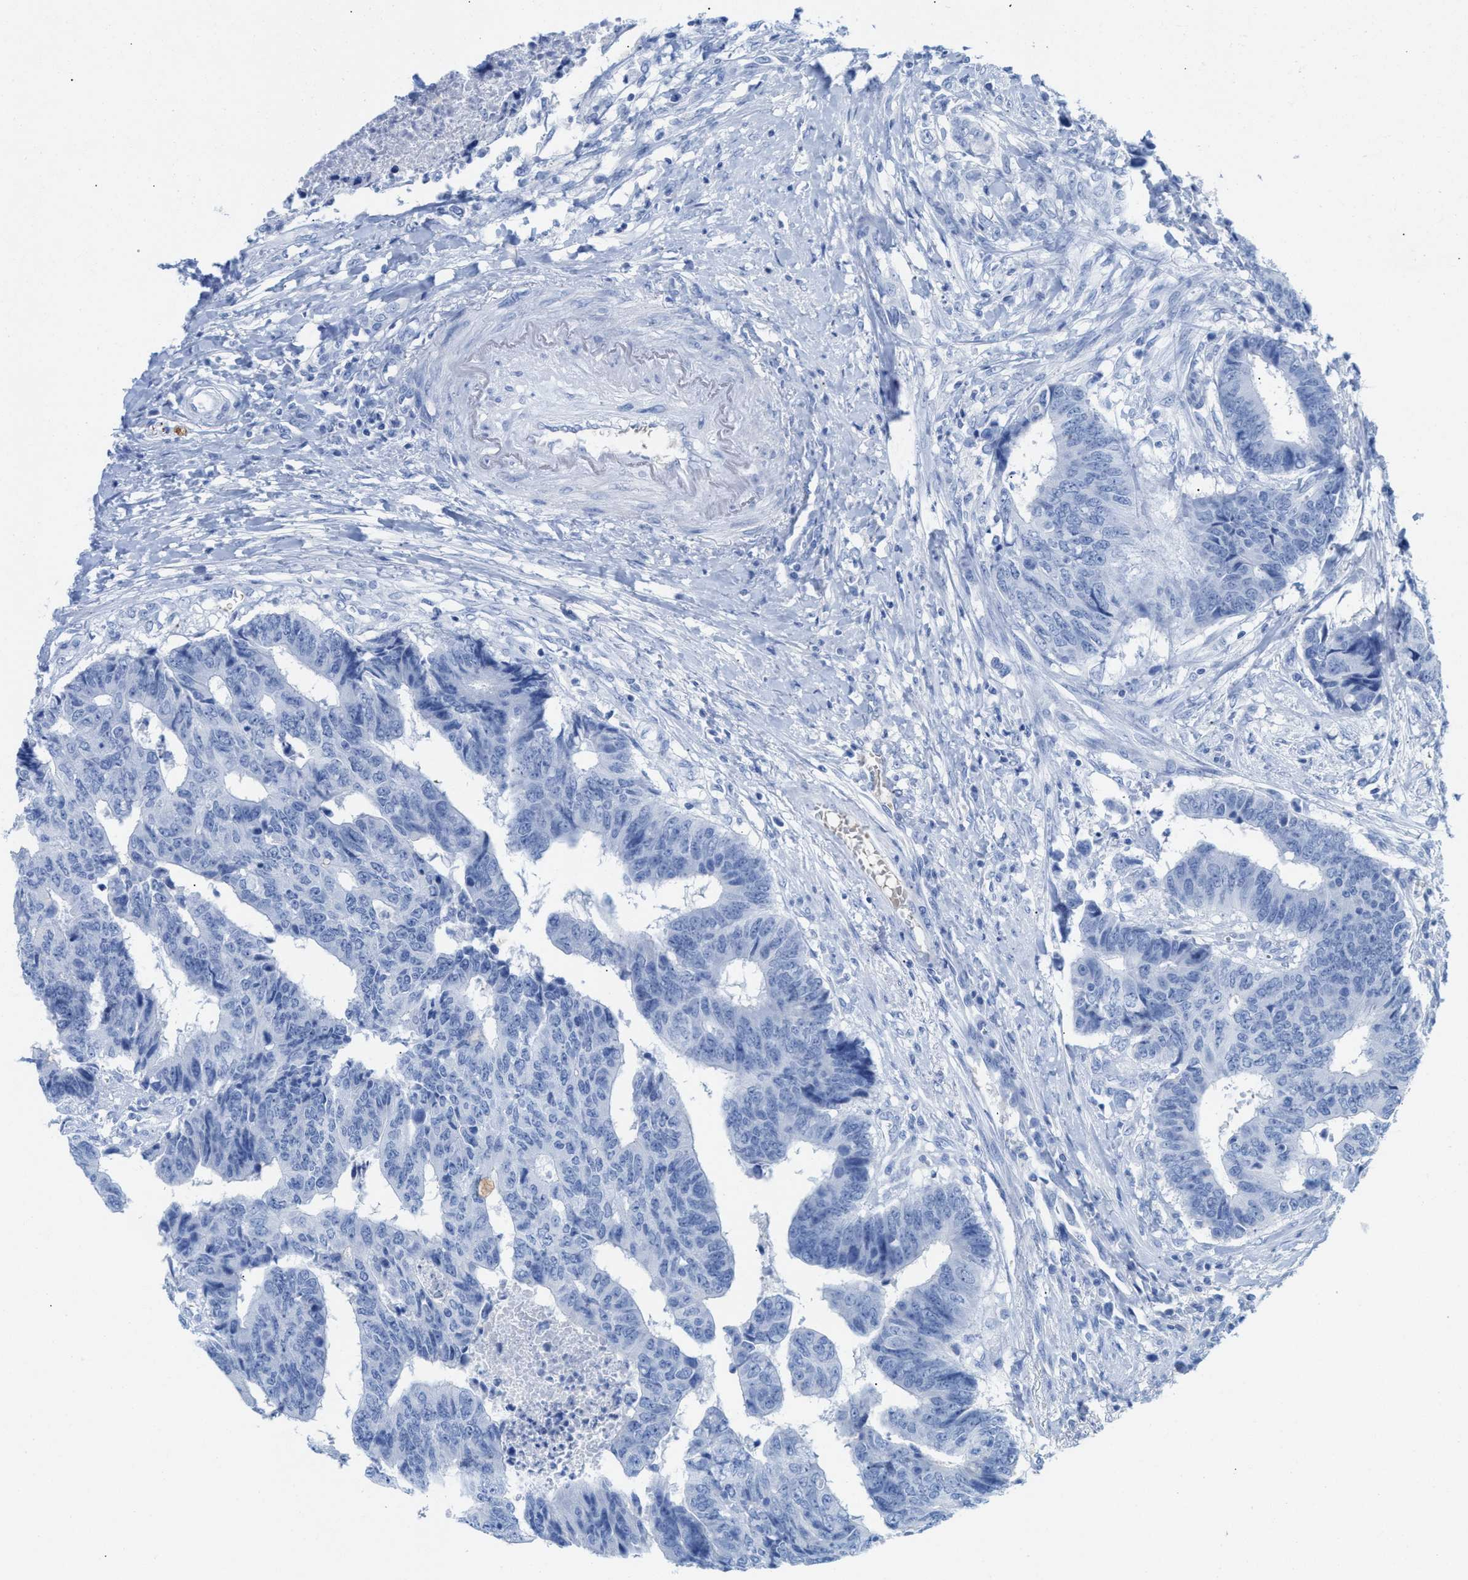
{"staining": {"intensity": "negative", "quantity": "none", "location": "none"}, "tissue": "colorectal cancer", "cell_type": "Tumor cells", "image_type": "cancer", "snomed": [{"axis": "morphology", "description": "Adenocarcinoma, NOS"}, {"axis": "topography", "description": "Rectum"}], "caption": "Immunohistochemical staining of adenocarcinoma (colorectal) exhibits no significant staining in tumor cells.", "gene": "ANKFN1", "patient": {"sex": "male", "age": 84}}